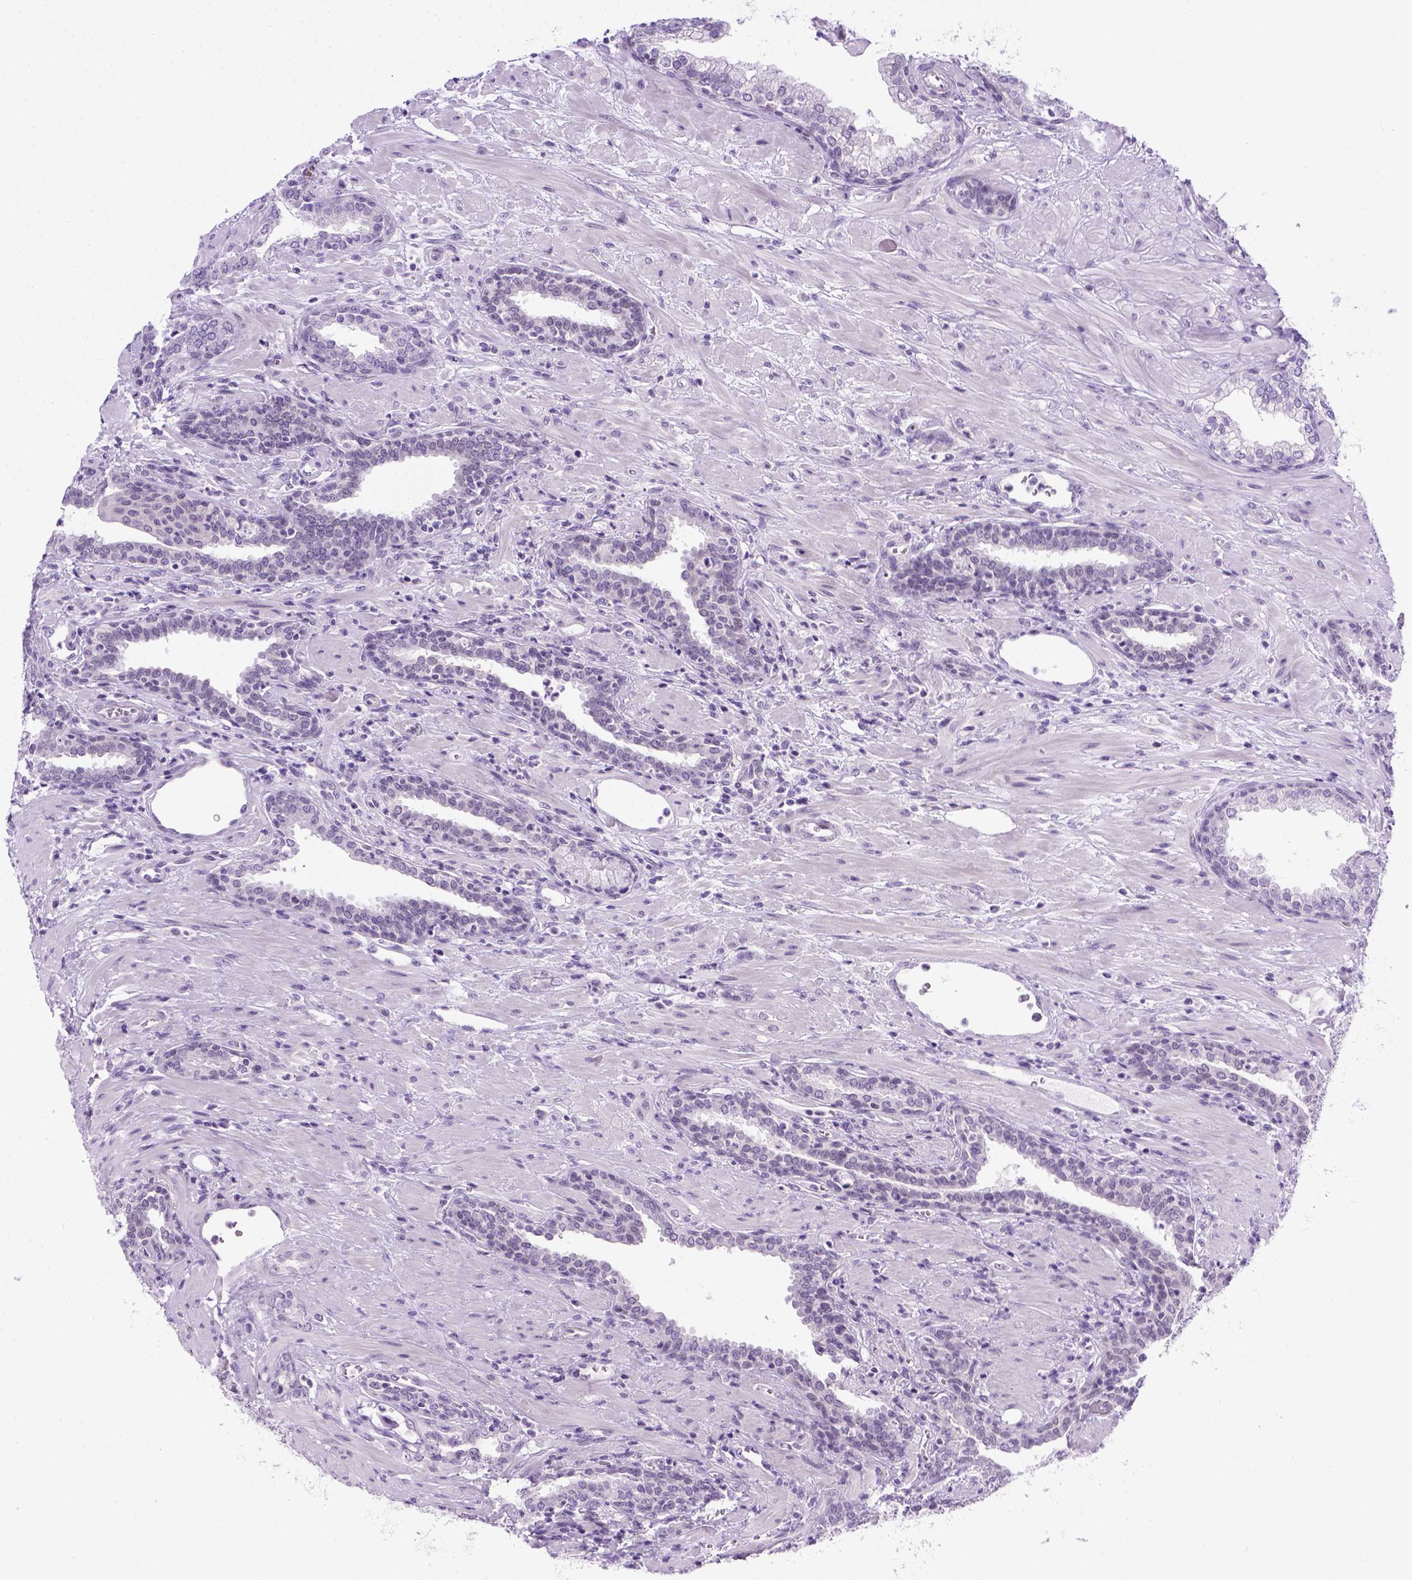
{"staining": {"intensity": "negative", "quantity": "none", "location": "none"}, "tissue": "prostate cancer", "cell_type": "Tumor cells", "image_type": "cancer", "snomed": [{"axis": "morphology", "description": "Adenocarcinoma, Low grade"}, {"axis": "topography", "description": "Prostate"}], "caption": "High magnification brightfield microscopy of prostate low-grade adenocarcinoma stained with DAB (3,3'-diaminobenzidine) (brown) and counterstained with hematoxylin (blue): tumor cells show no significant positivity.", "gene": "FAM184B", "patient": {"sex": "male", "age": 61}}